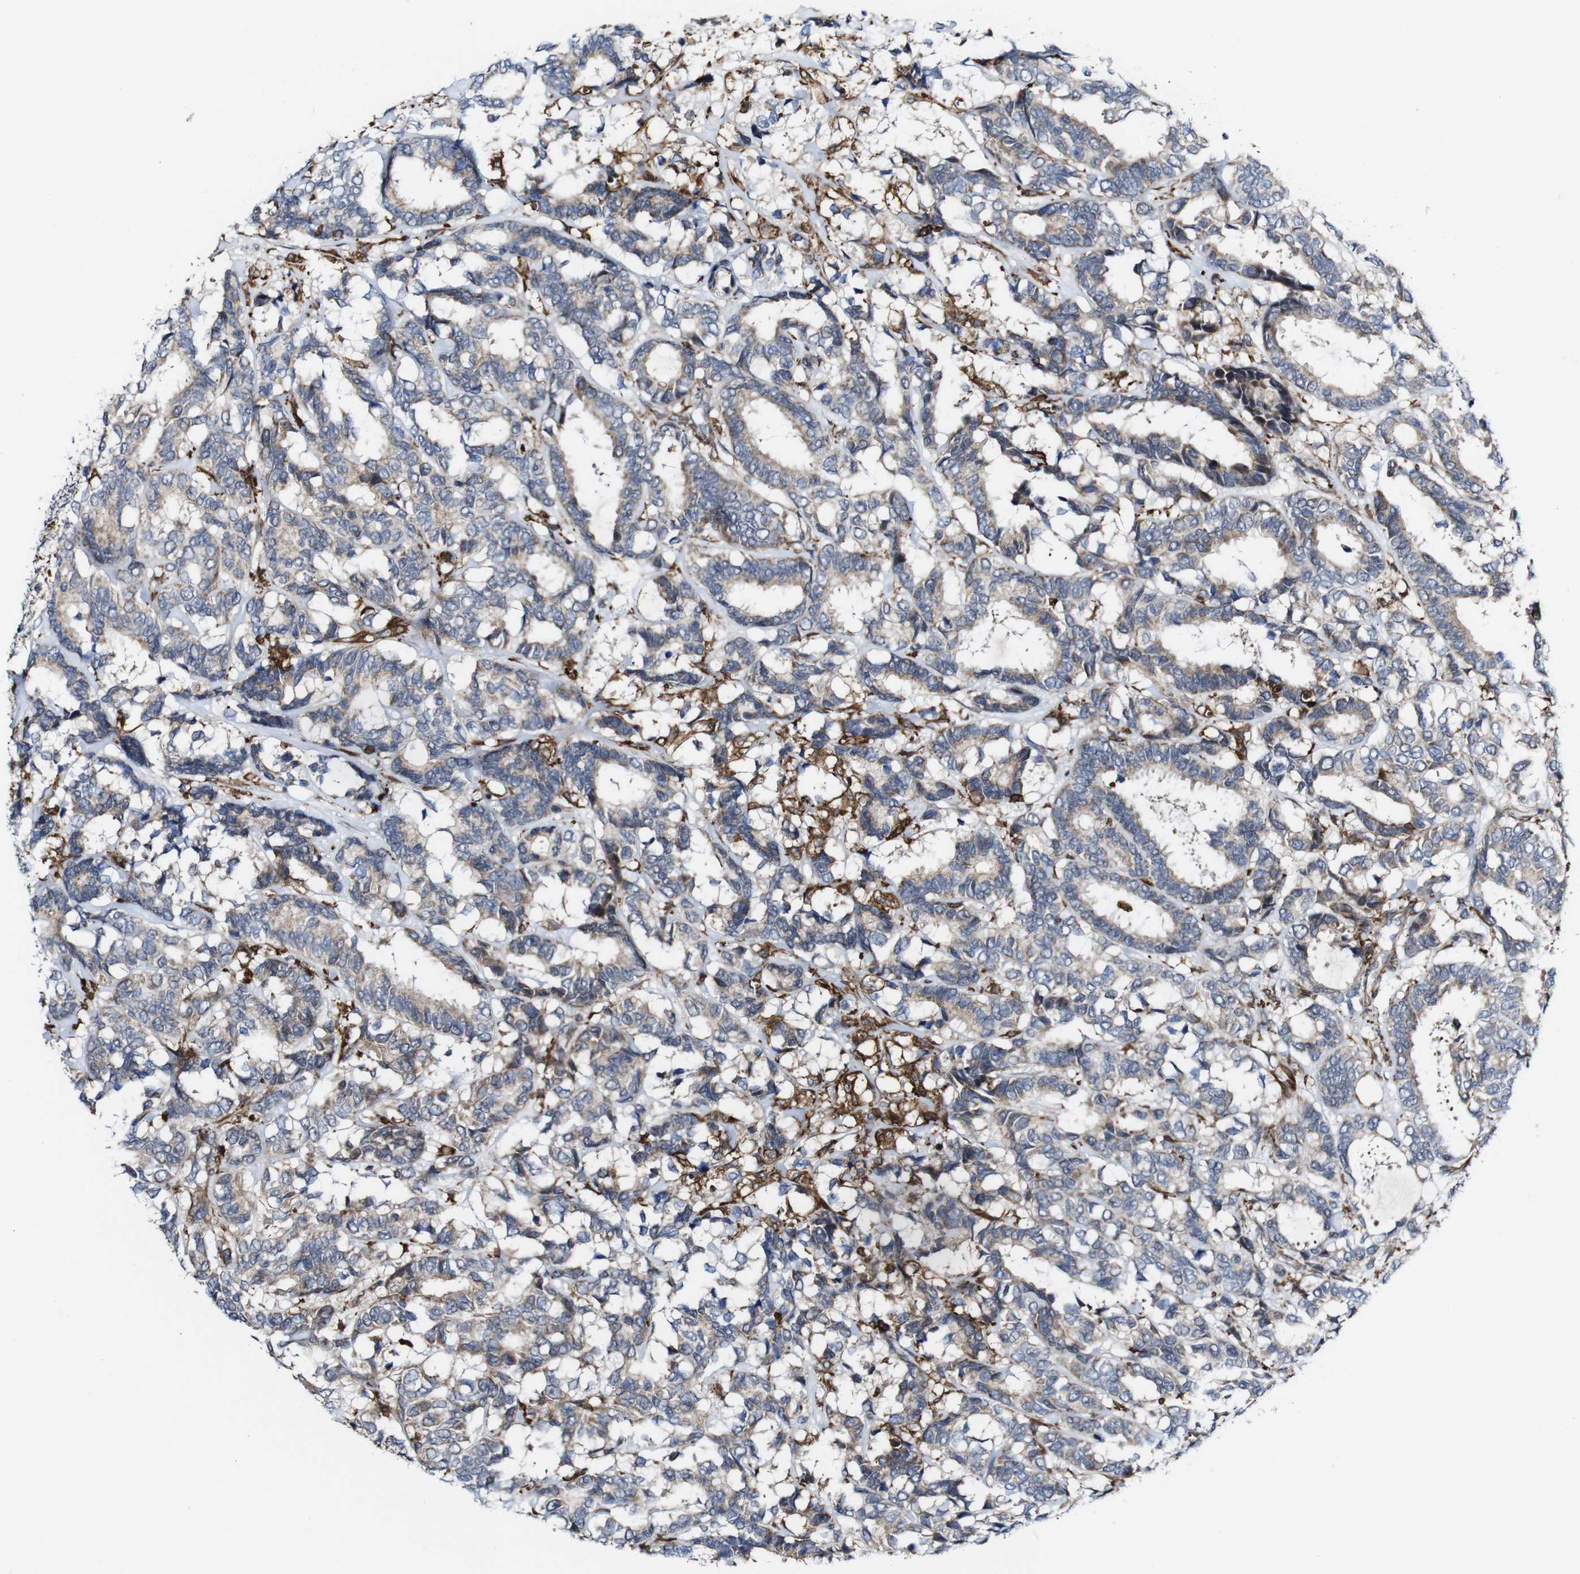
{"staining": {"intensity": "weak", "quantity": ">75%", "location": "cytoplasmic/membranous"}, "tissue": "breast cancer", "cell_type": "Tumor cells", "image_type": "cancer", "snomed": [{"axis": "morphology", "description": "Duct carcinoma"}, {"axis": "topography", "description": "Breast"}], "caption": "Tumor cells demonstrate low levels of weak cytoplasmic/membranous positivity in approximately >75% of cells in human breast invasive ductal carcinoma.", "gene": "JAK2", "patient": {"sex": "female", "age": 87}}